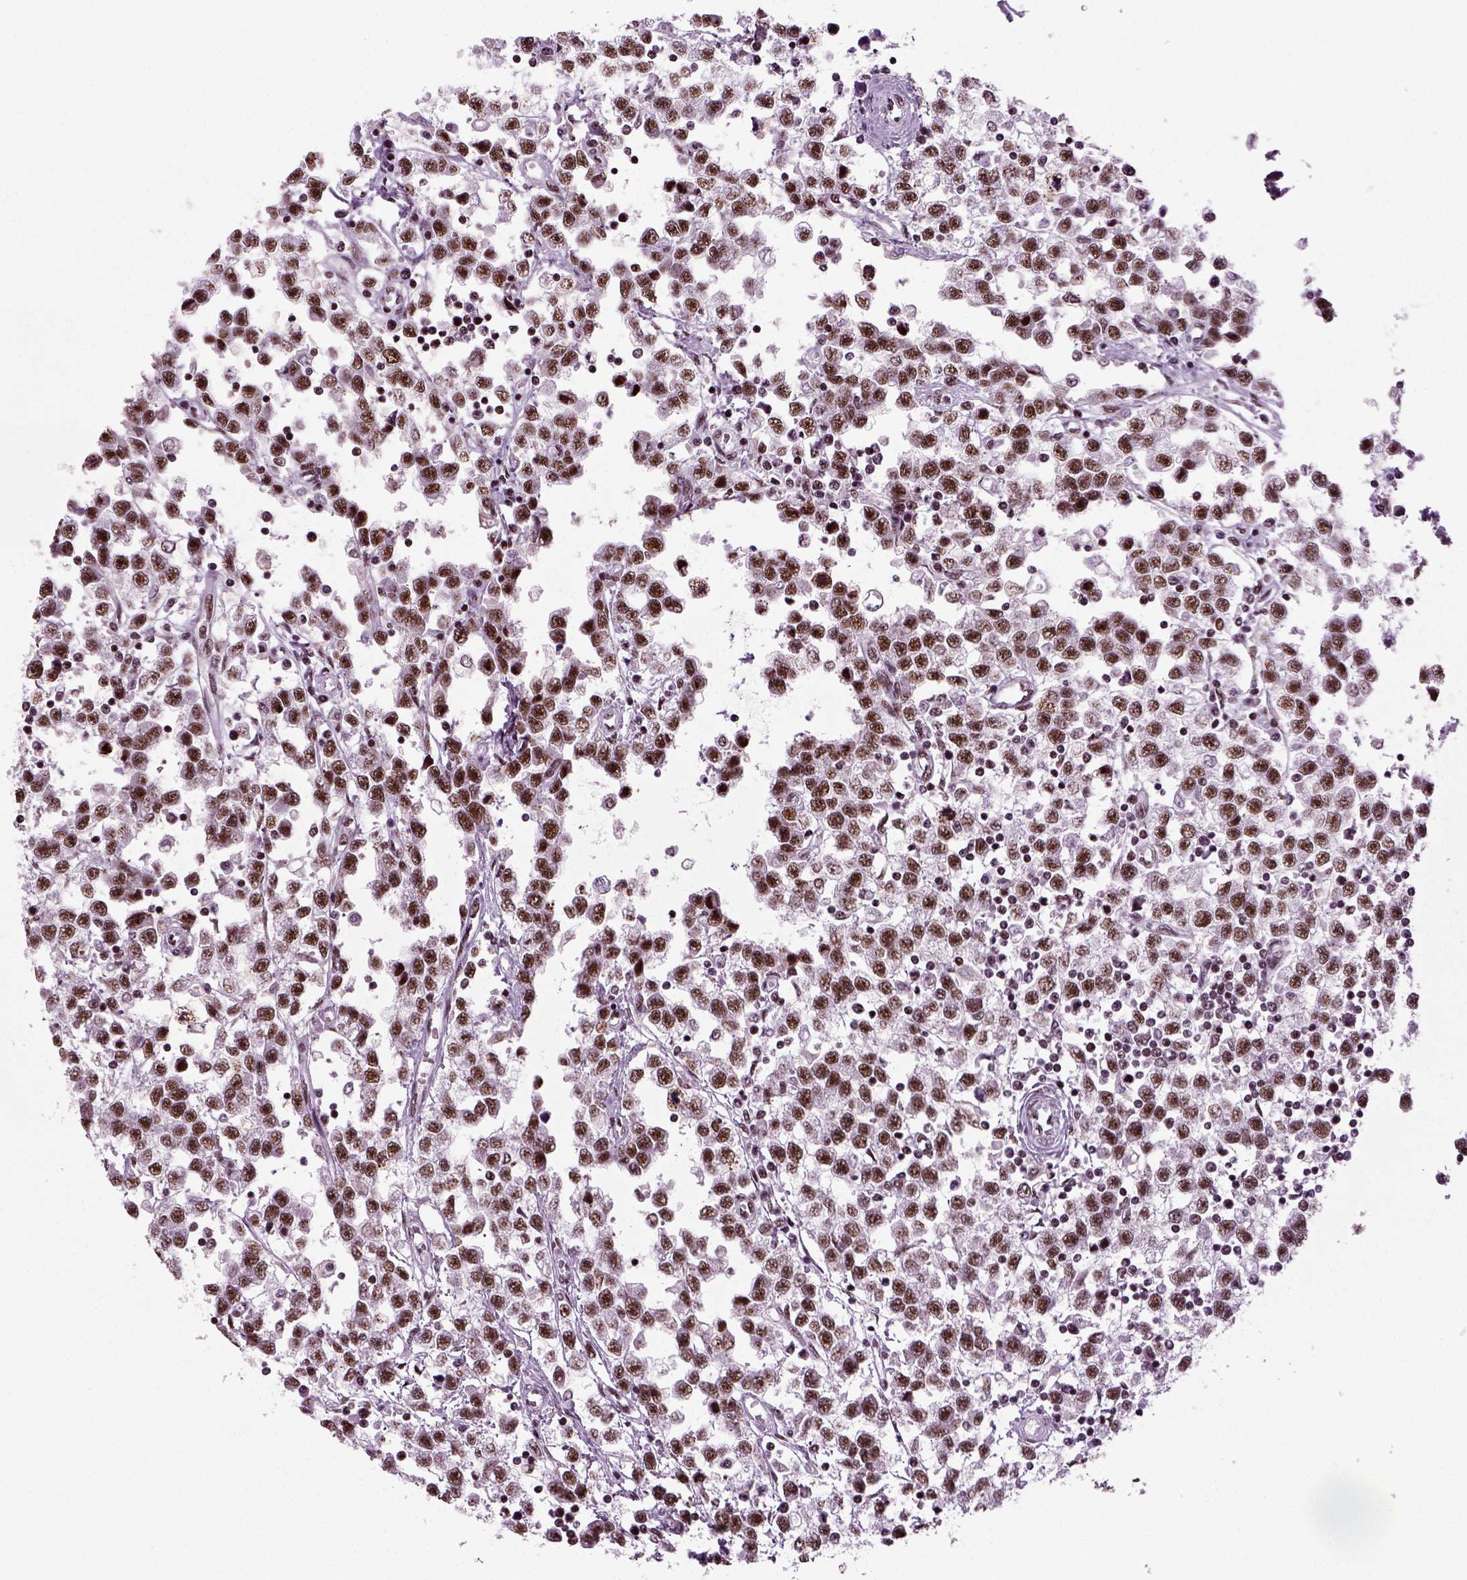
{"staining": {"intensity": "strong", "quantity": ">75%", "location": "nuclear"}, "tissue": "testis cancer", "cell_type": "Tumor cells", "image_type": "cancer", "snomed": [{"axis": "morphology", "description": "Seminoma, NOS"}, {"axis": "topography", "description": "Testis"}], "caption": "Testis cancer tissue reveals strong nuclear expression in approximately >75% of tumor cells, visualized by immunohistochemistry.", "gene": "RCOR3", "patient": {"sex": "male", "age": 34}}